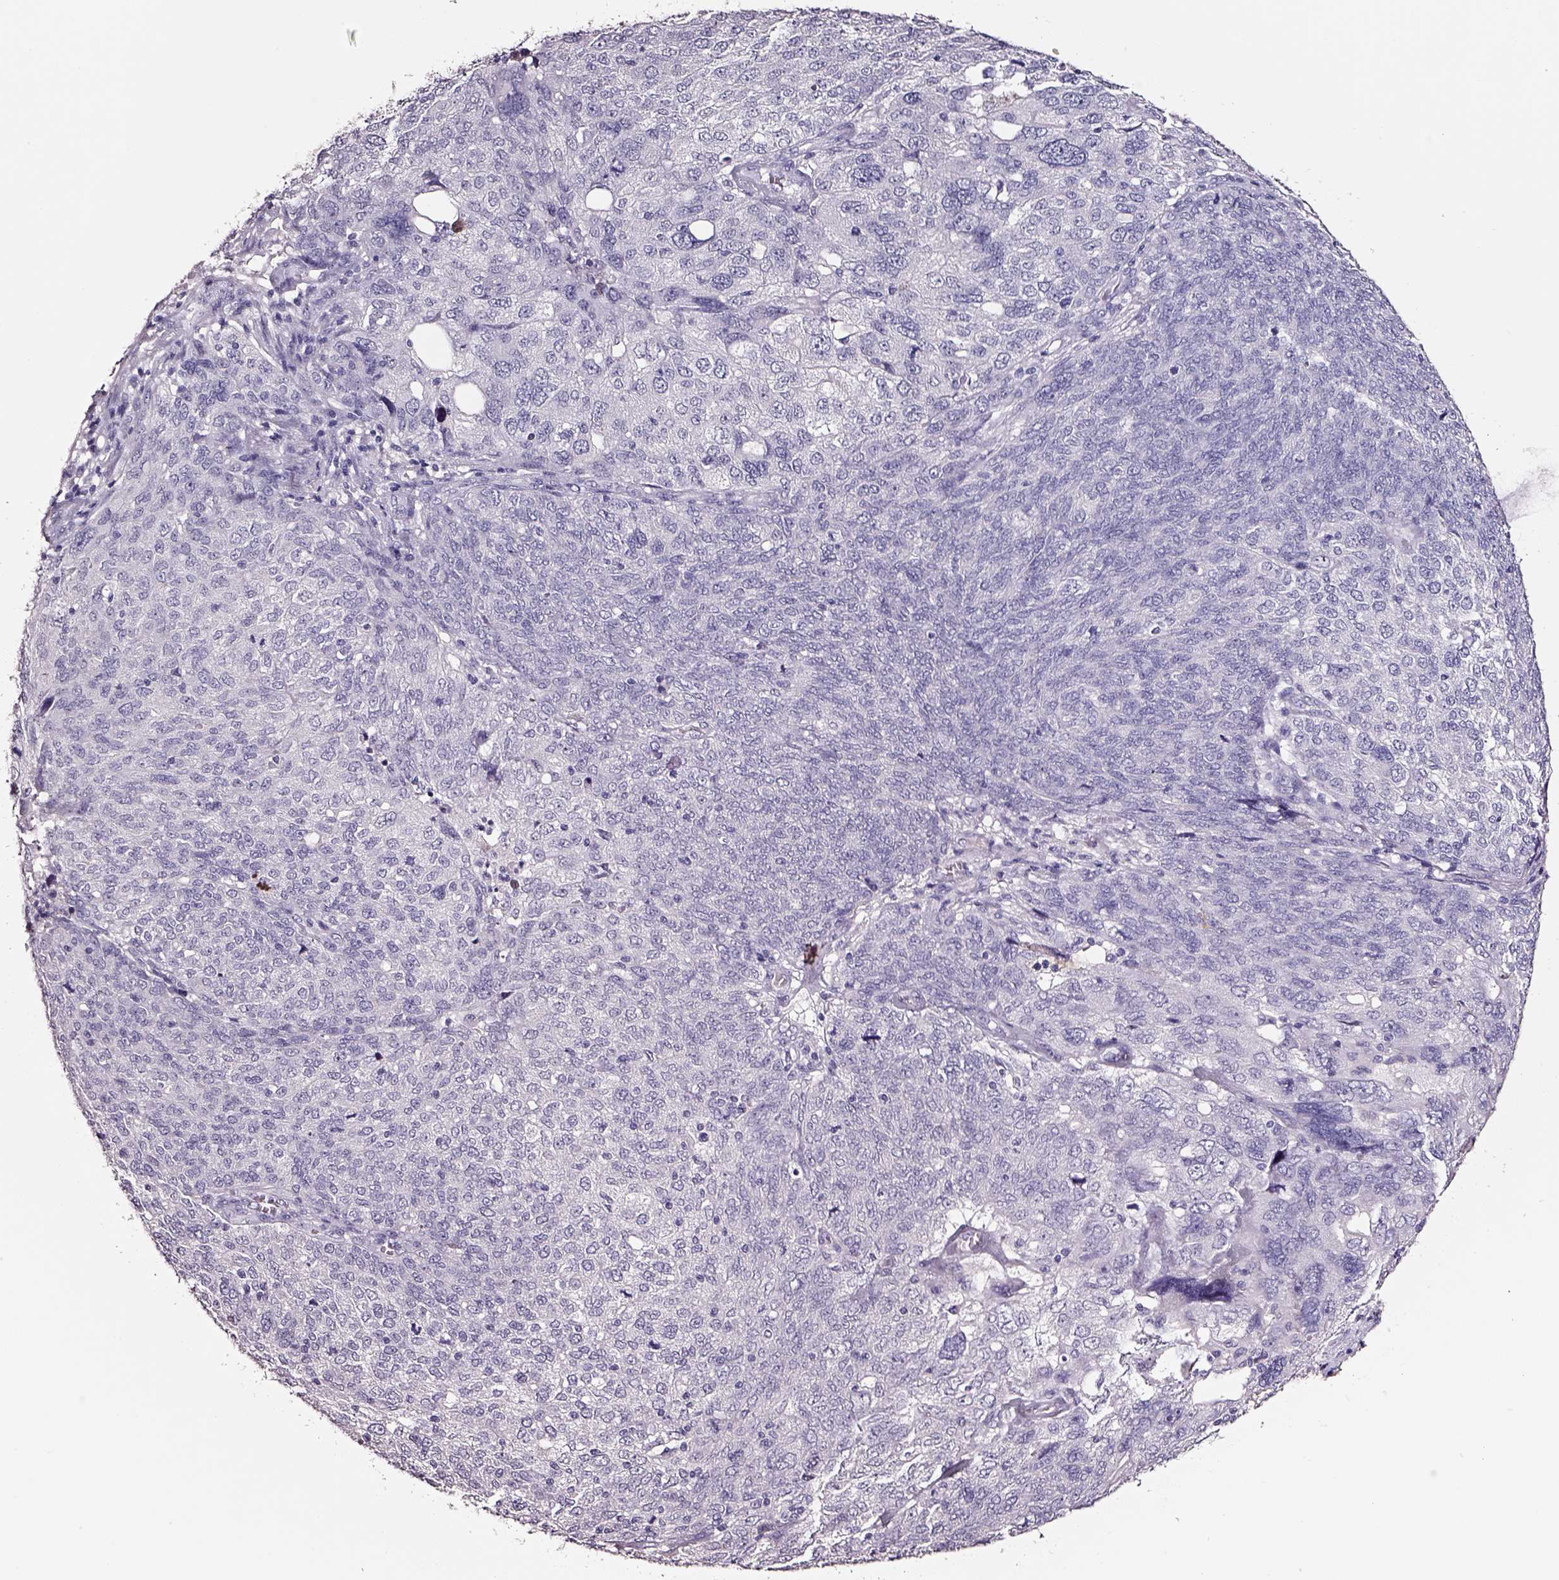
{"staining": {"intensity": "negative", "quantity": "none", "location": "none"}, "tissue": "ovarian cancer", "cell_type": "Tumor cells", "image_type": "cancer", "snomed": [{"axis": "morphology", "description": "Carcinoma, endometroid"}, {"axis": "topography", "description": "Ovary"}], "caption": "Ovarian cancer (endometroid carcinoma) was stained to show a protein in brown. There is no significant positivity in tumor cells. (DAB immunohistochemistry, high magnification).", "gene": "SMIM17", "patient": {"sex": "female", "age": 58}}